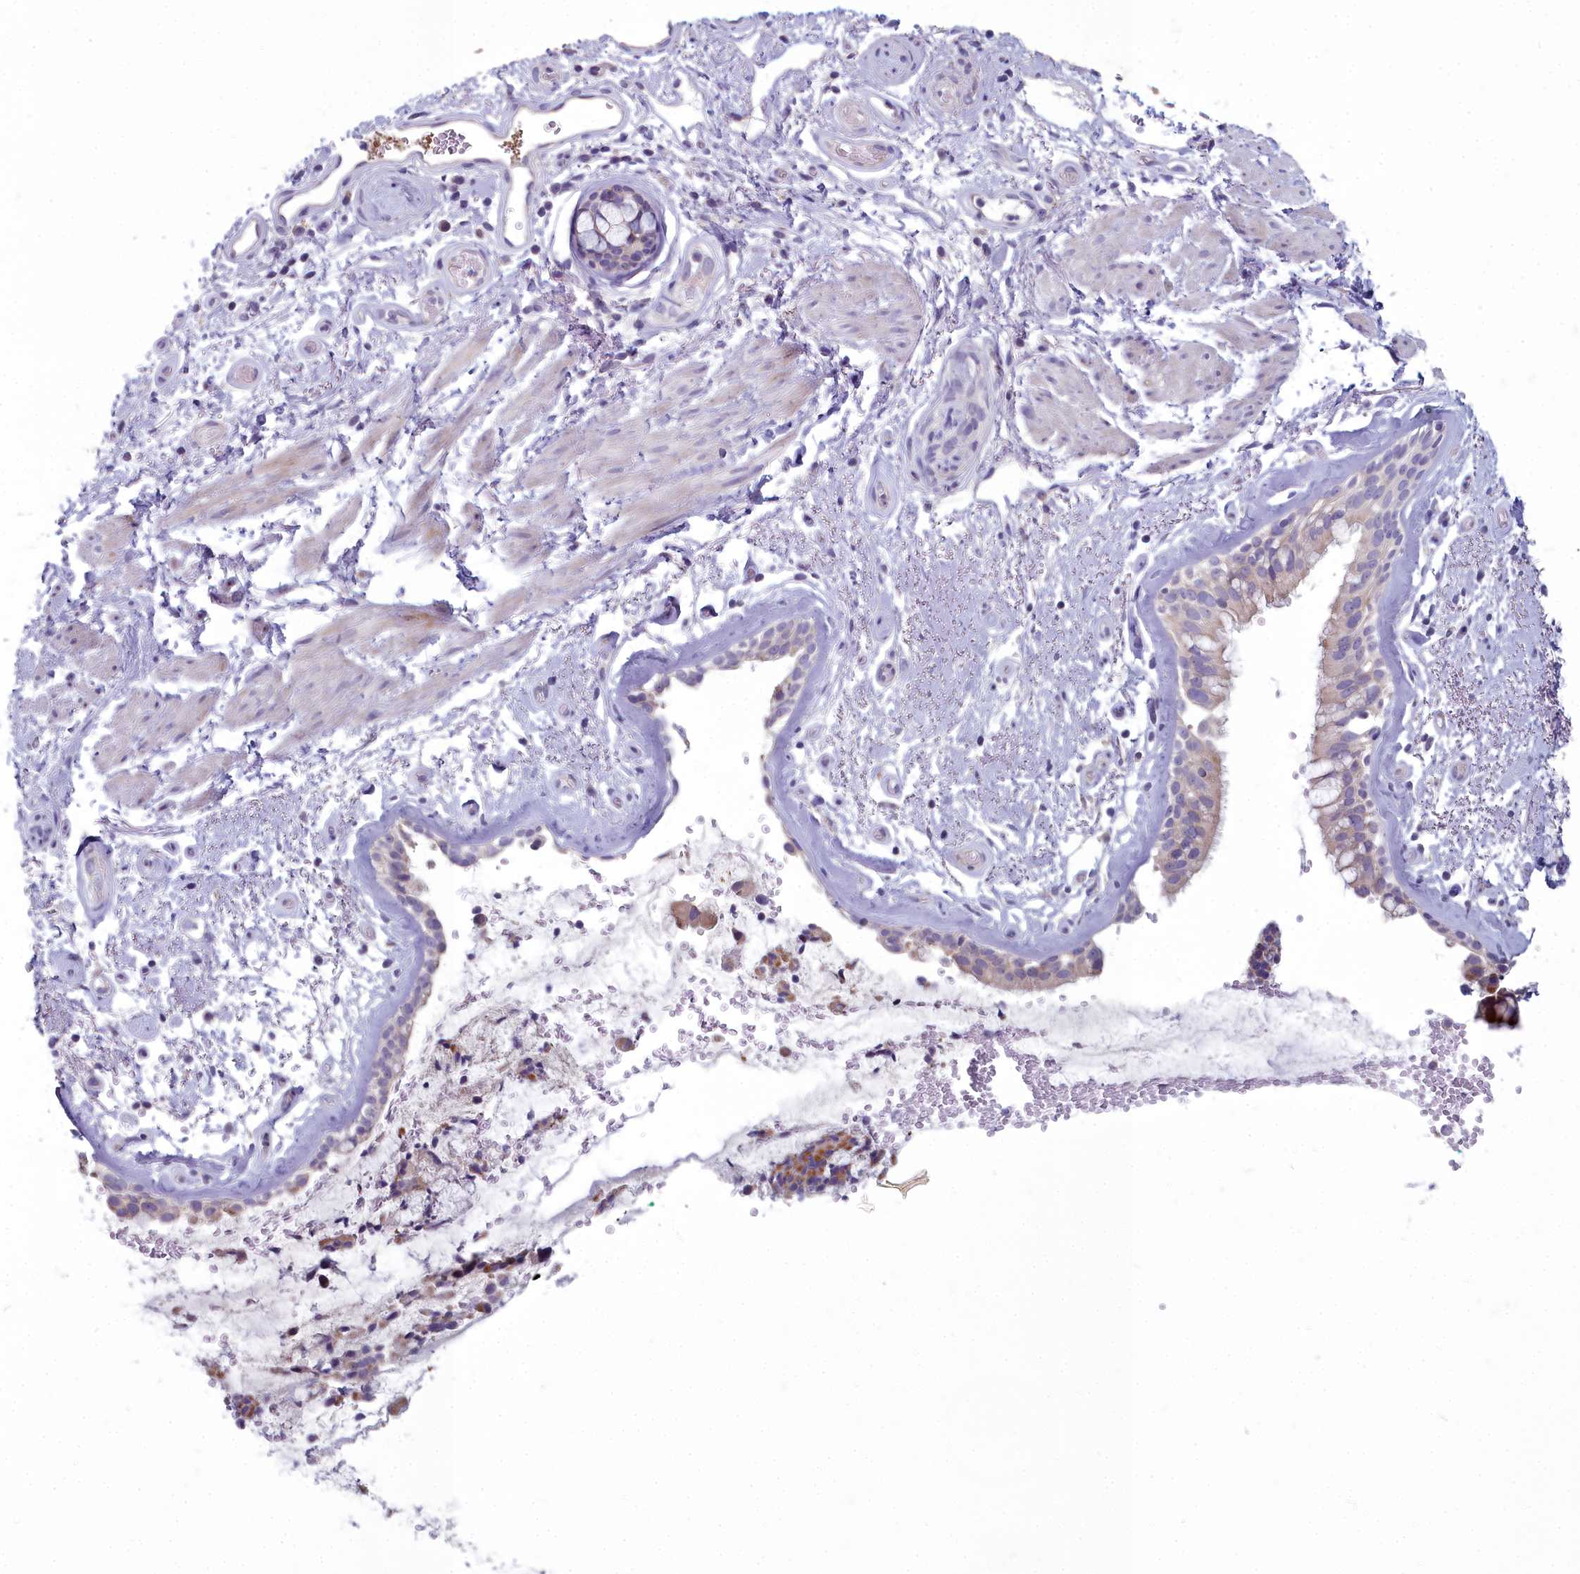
{"staining": {"intensity": "moderate", "quantity": "25%-75%", "location": "cytoplasmic/membranous"}, "tissue": "bronchus", "cell_type": "Respiratory epithelial cells", "image_type": "normal", "snomed": [{"axis": "morphology", "description": "Normal tissue, NOS"}, {"axis": "topography", "description": "Cartilage tissue"}, {"axis": "topography", "description": "Bronchus"}], "caption": "This photomicrograph shows immunohistochemistry (IHC) staining of unremarkable bronchus, with medium moderate cytoplasmic/membranous positivity in about 25%-75% of respiratory epithelial cells.", "gene": "INSYN2A", "patient": {"sex": "female", "age": 66}}